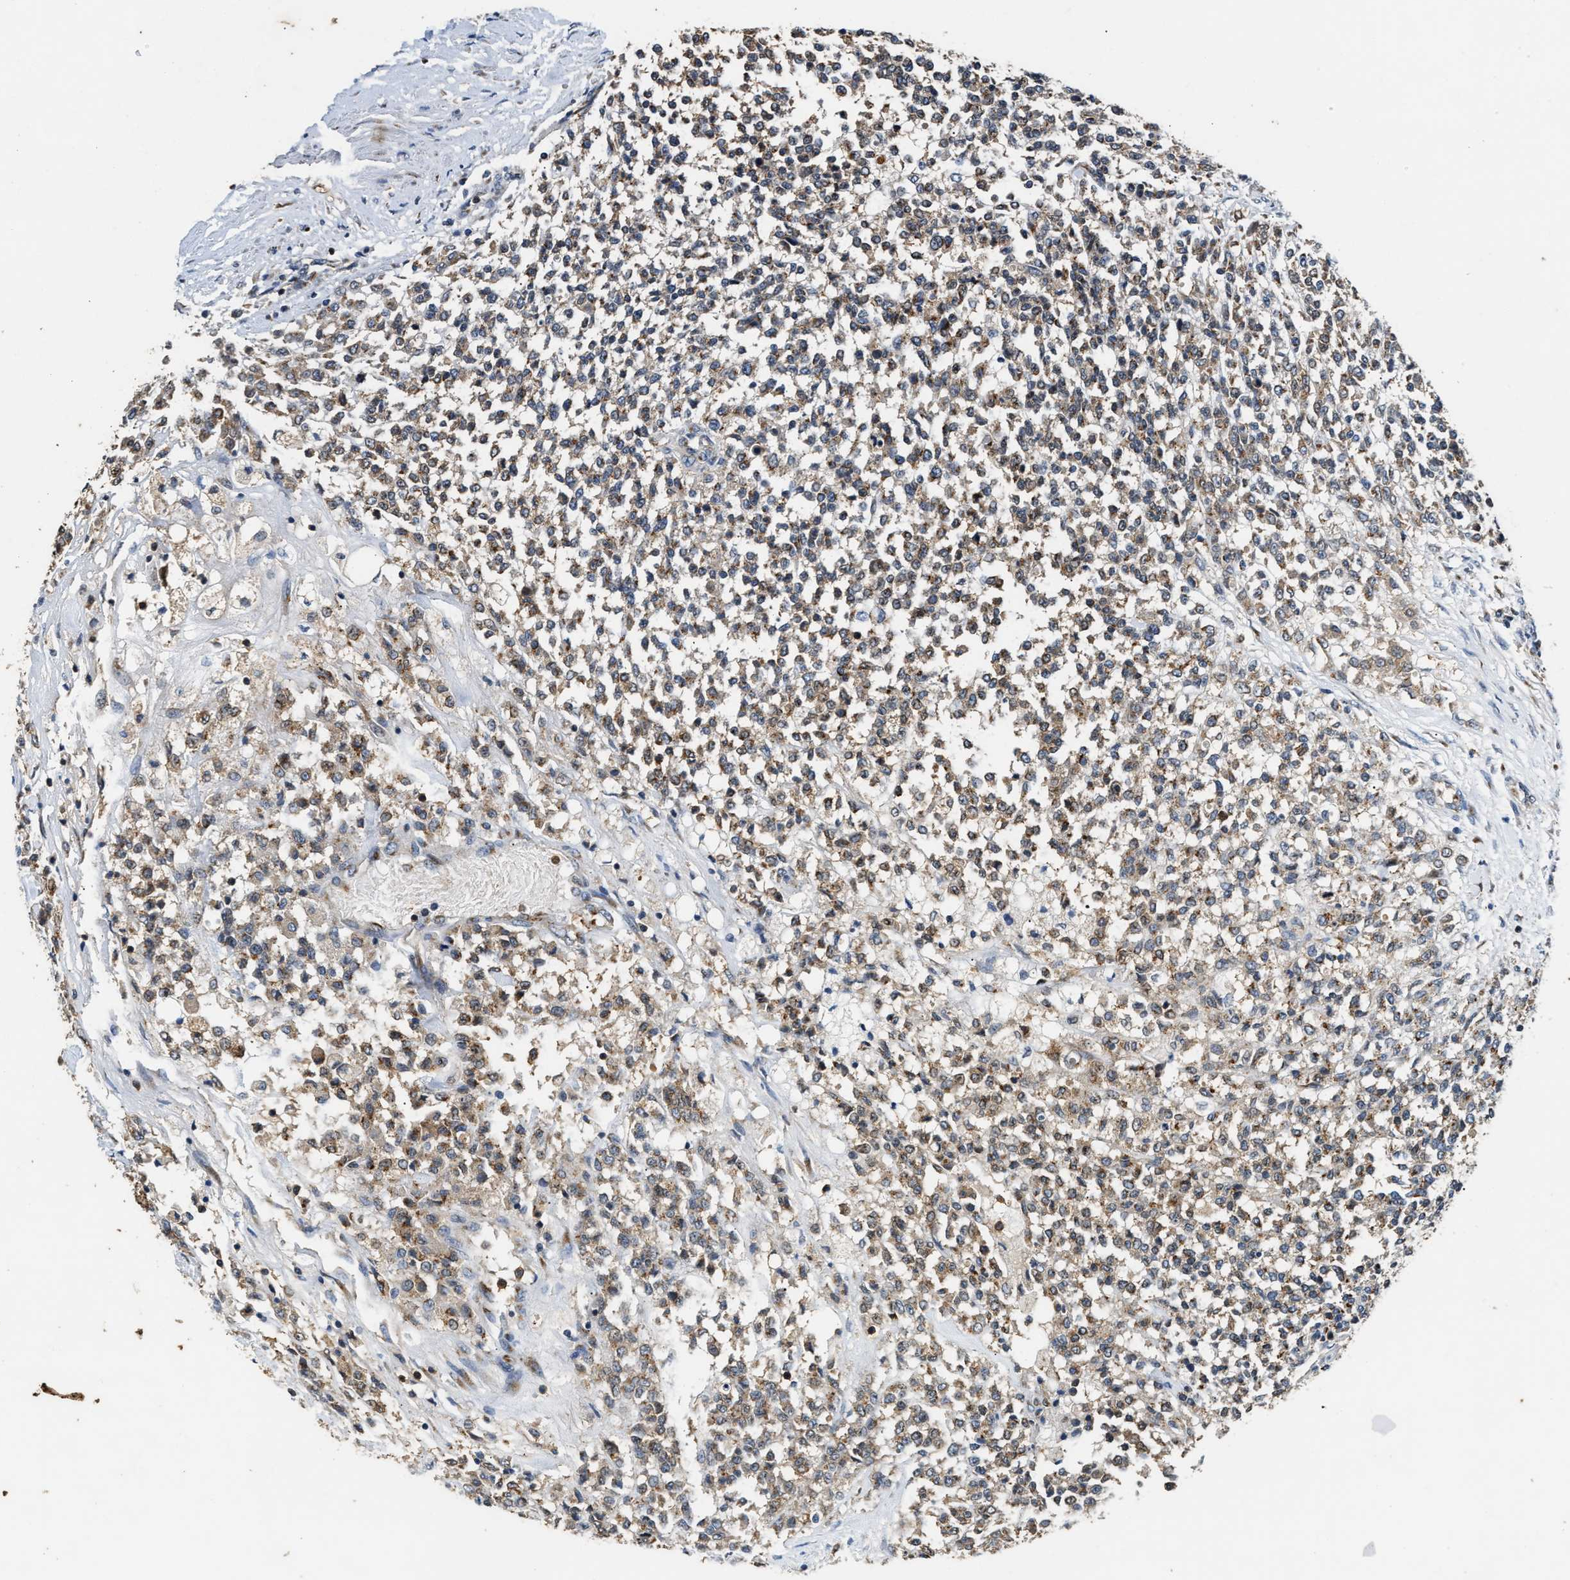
{"staining": {"intensity": "weak", "quantity": ">75%", "location": "cytoplasmic/membranous"}, "tissue": "testis cancer", "cell_type": "Tumor cells", "image_type": "cancer", "snomed": [{"axis": "morphology", "description": "Seminoma, NOS"}, {"axis": "topography", "description": "Testis"}], "caption": "IHC image of neoplastic tissue: seminoma (testis) stained using IHC exhibits low levels of weak protein expression localized specifically in the cytoplasmic/membranous of tumor cells, appearing as a cytoplasmic/membranous brown color.", "gene": "CHUK", "patient": {"sex": "male", "age": 59}}